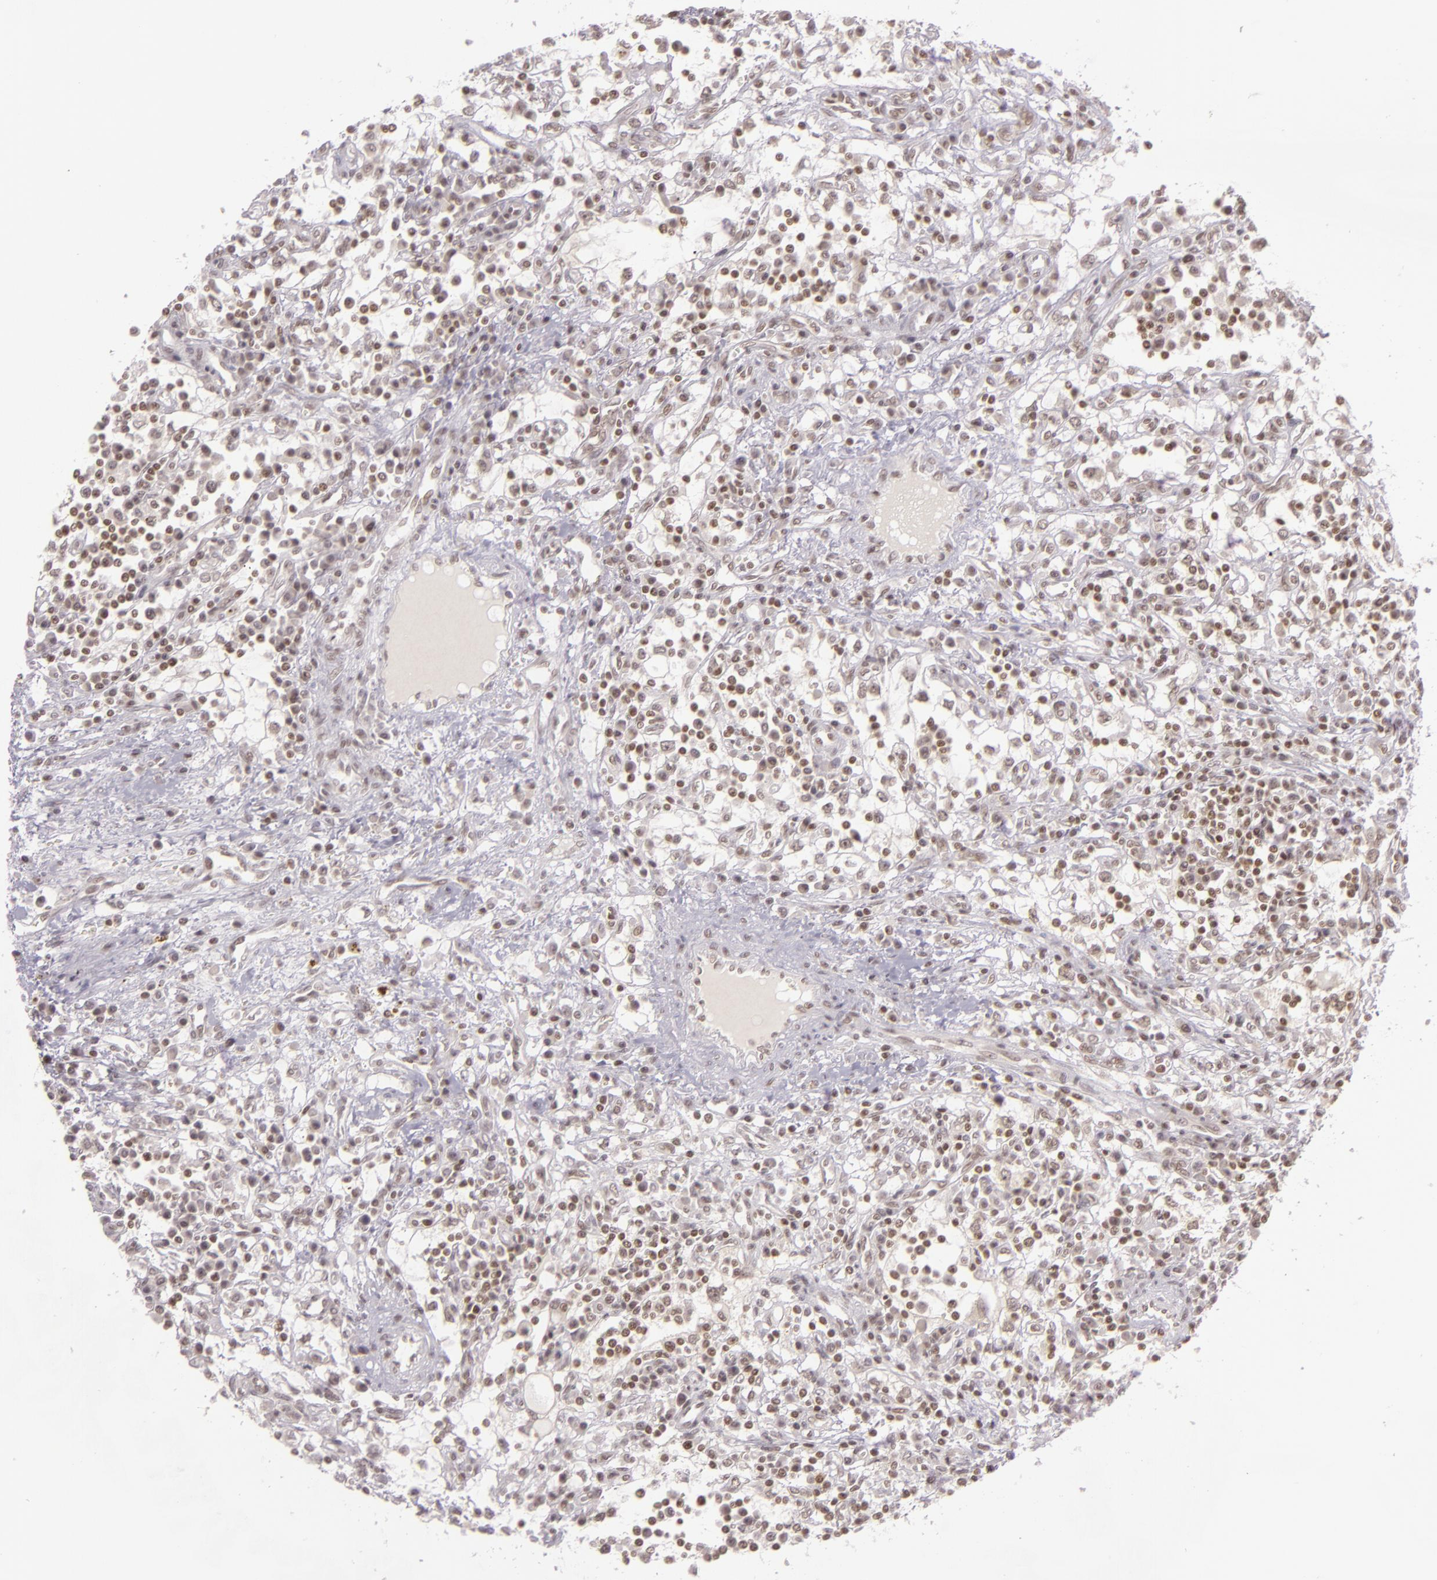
{"staining": {"intensity": "weak", "quantity": ">75%", "location": "nuclear"}, "tissue": "renal cancer", "cell_type": "Tumor cells", "image_type": "cancer", "snomed": [{"axis": "morphology", "description": "Adenocarcinoma, NOS"}, {"axis": "topography", "description": "Kidney"}], "caption": "Tumor cells show low levels of weak nuclear positivity in approximately >75% of cells in human renal cancer (adenocarcinoma).", "gene": "ZFX", "patient": {"sex": "male", "age": 82}}